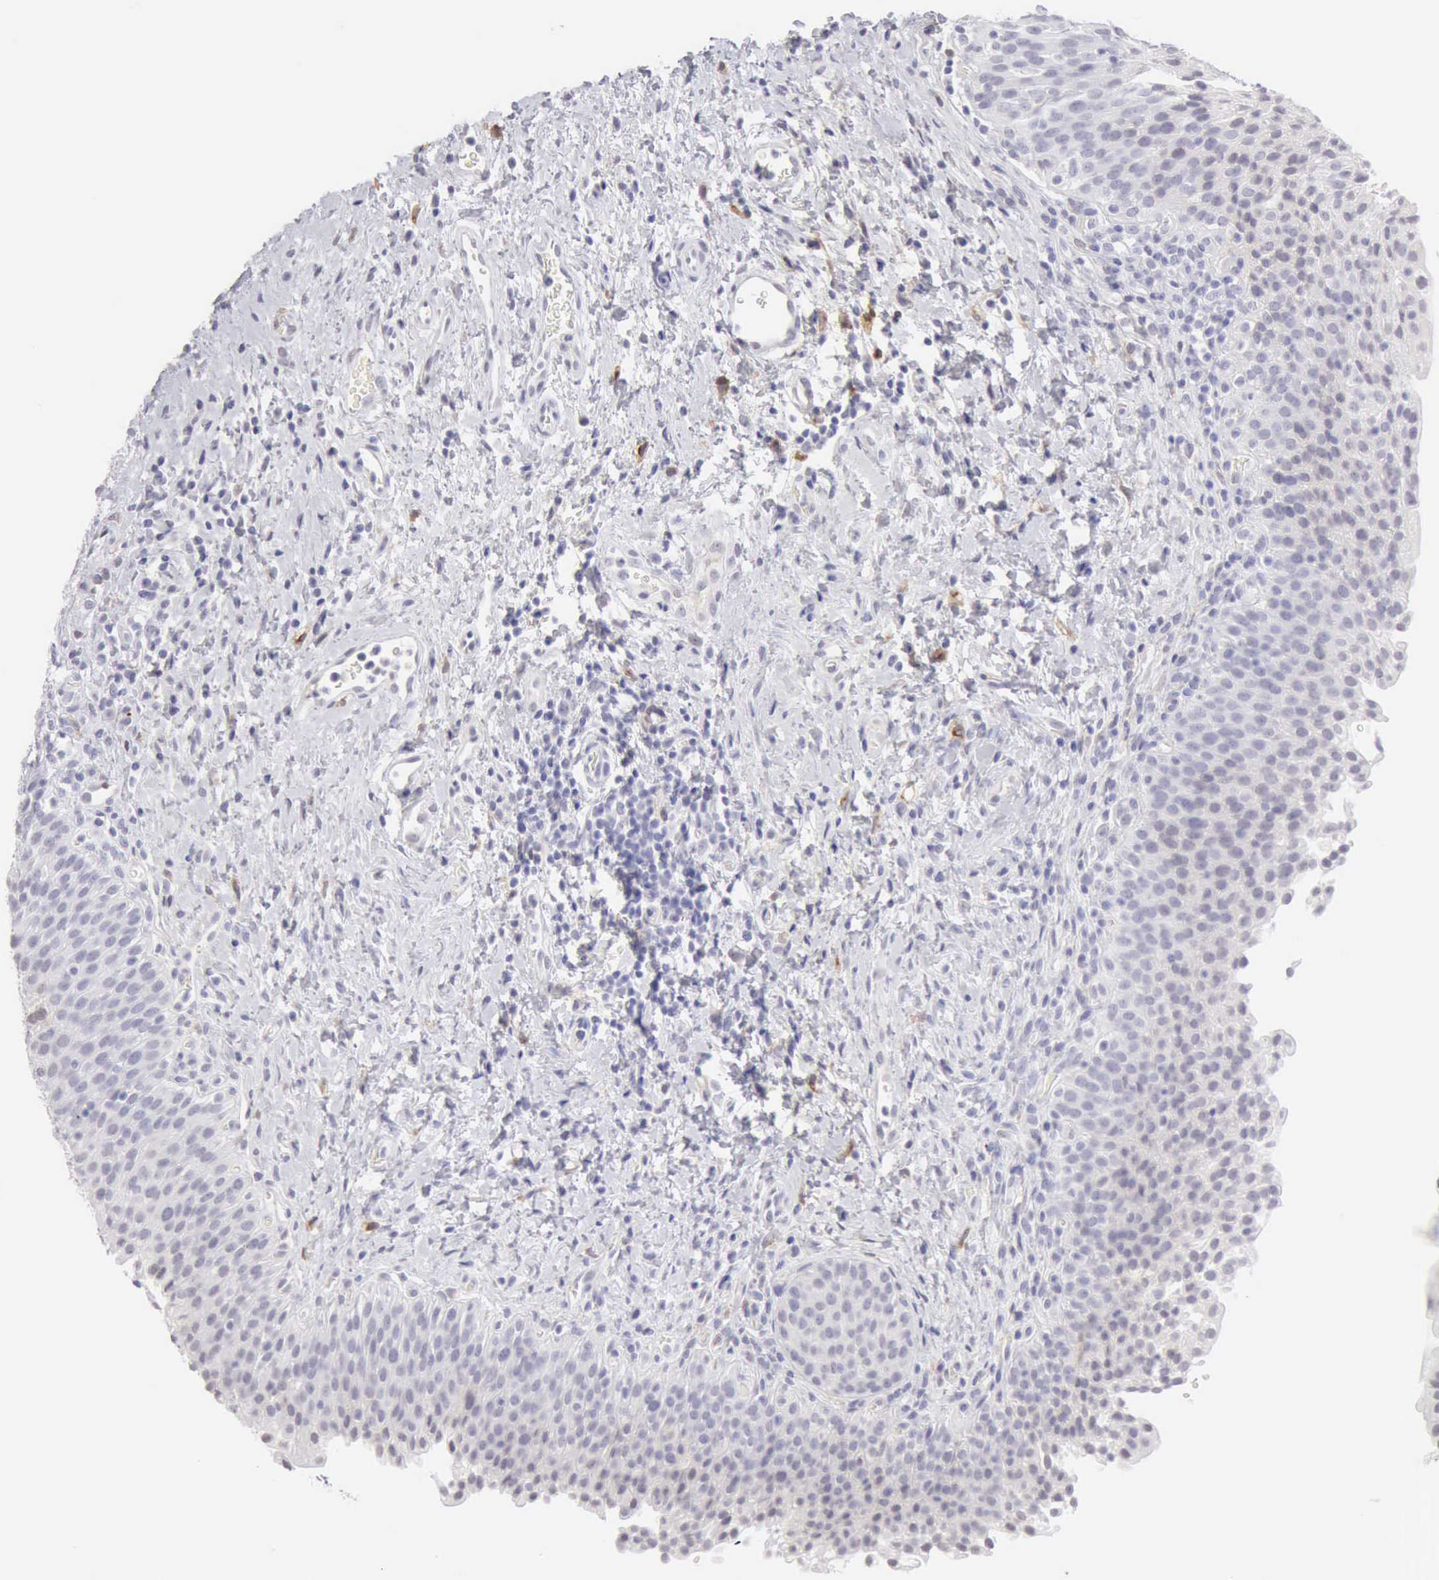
{"staining": {"intensity": "negative", "quantity": "none", "location": "none"}, "tissue": "urinary bladder", "cell_type": "Urothelial cells", "image_type": "normal", "snomed": [{"axis": "morphology", "description": "Normal tissue, NOS"}, {"axis": "topography", "description": "Urinary bladder"}], "caption": "Immunohistochemistry image of benign urinary bladder: urinary bladder stained with DAB shows no significant protein staining in urothelial cells.", "gene": "RNASE1", "patient": {"sex": "male", "age": 51}}